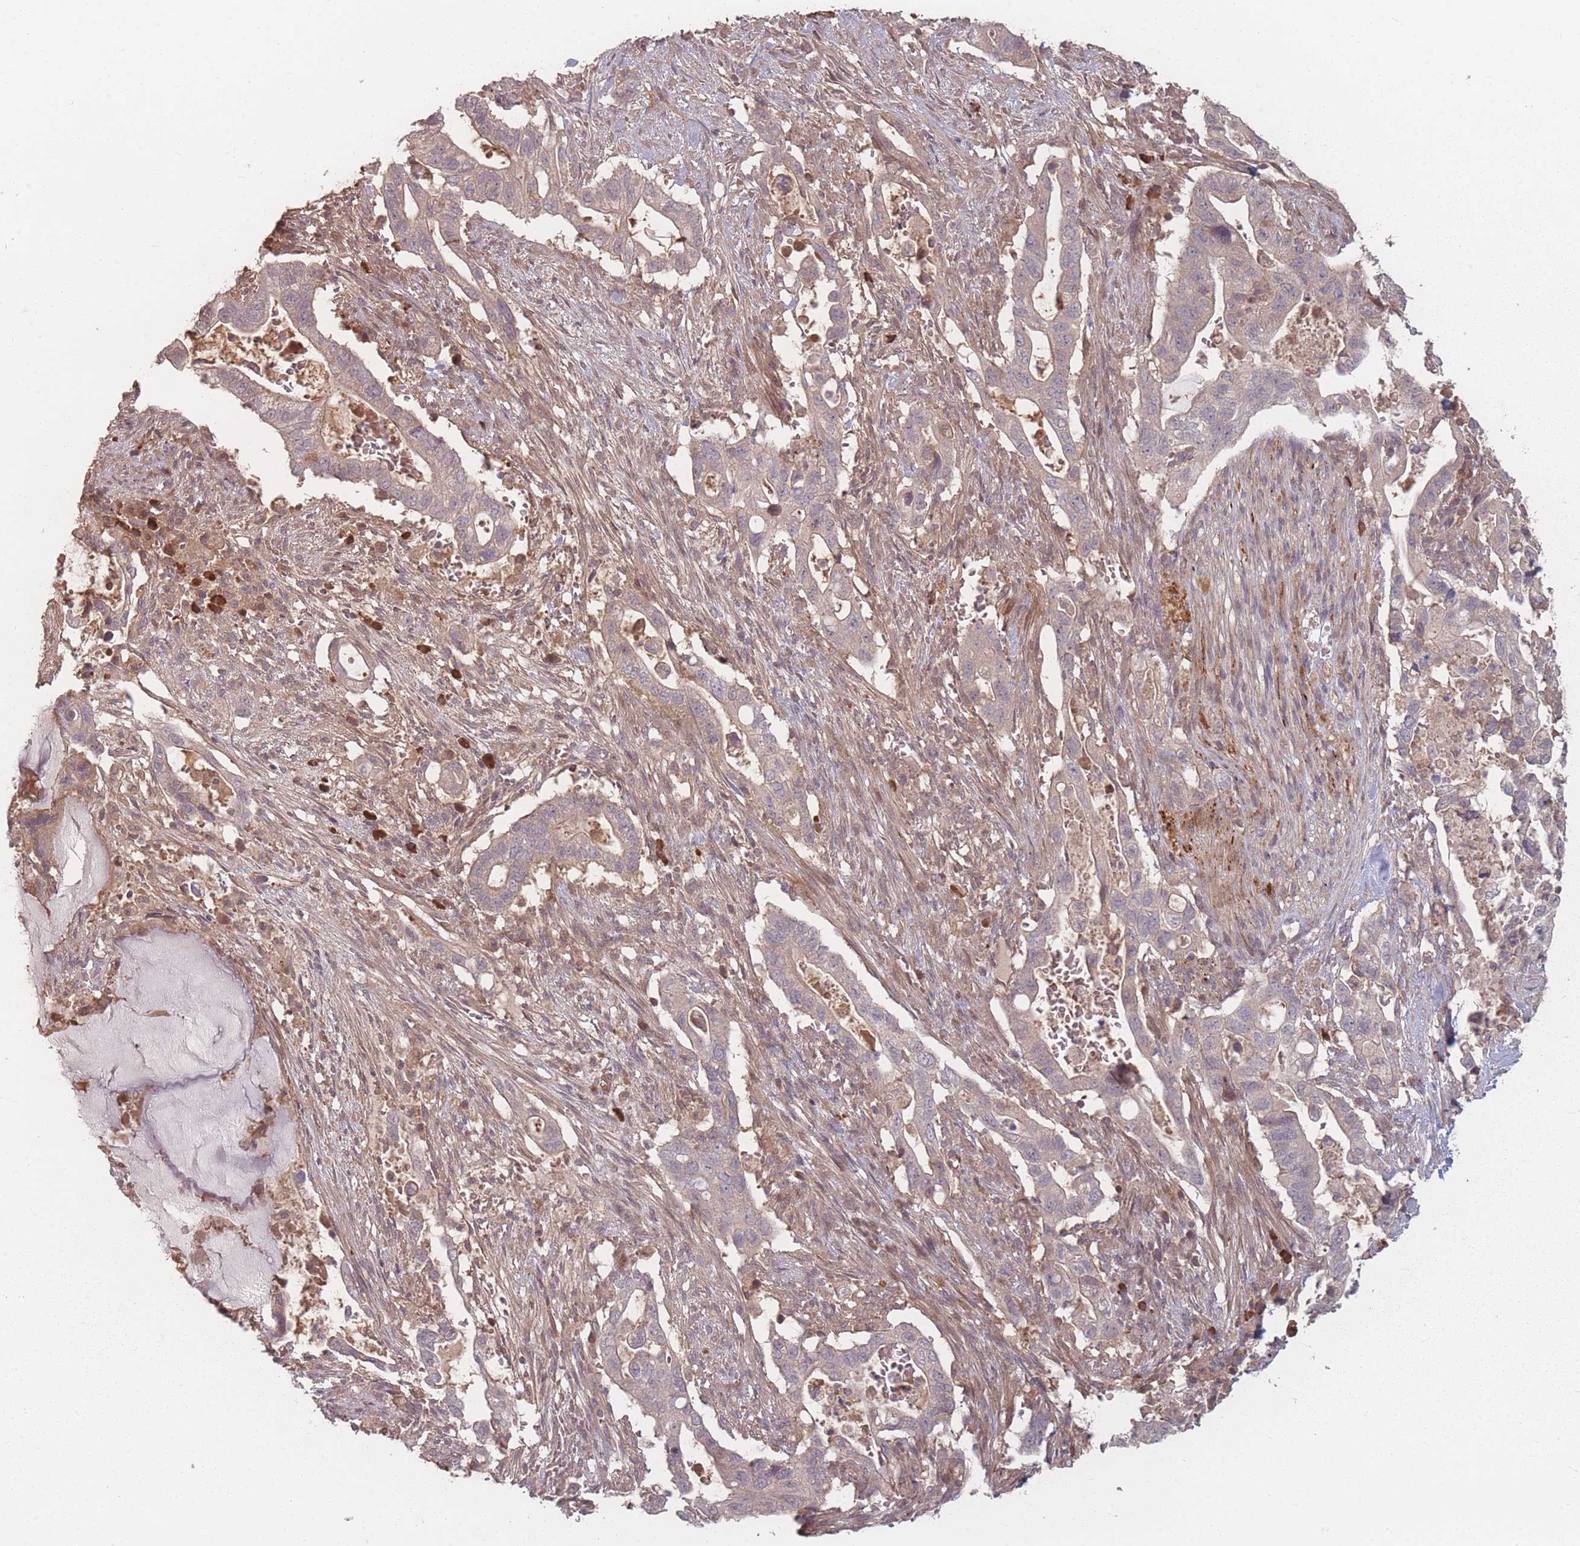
{"staining": {"intensity": "weak", "quantity": "<25%", "location": "cytoplasmic/membranous"}, "tissue": "pancreatic cancer", "cell_type": "Tumor cells", "image_type": "cancer", "snomed": [{"axis": "morphology", "description": "Adenocarcinoma, NOS"}, {"axis": "topography", "description": "Pancreas"}], "caption": "The immunohistochemistry histopathology image has no significant positivity in tumor cells of pancreatic cancer tissue.", "gene": "HAGH", "patient": {"sex": "female", "age": 72}}